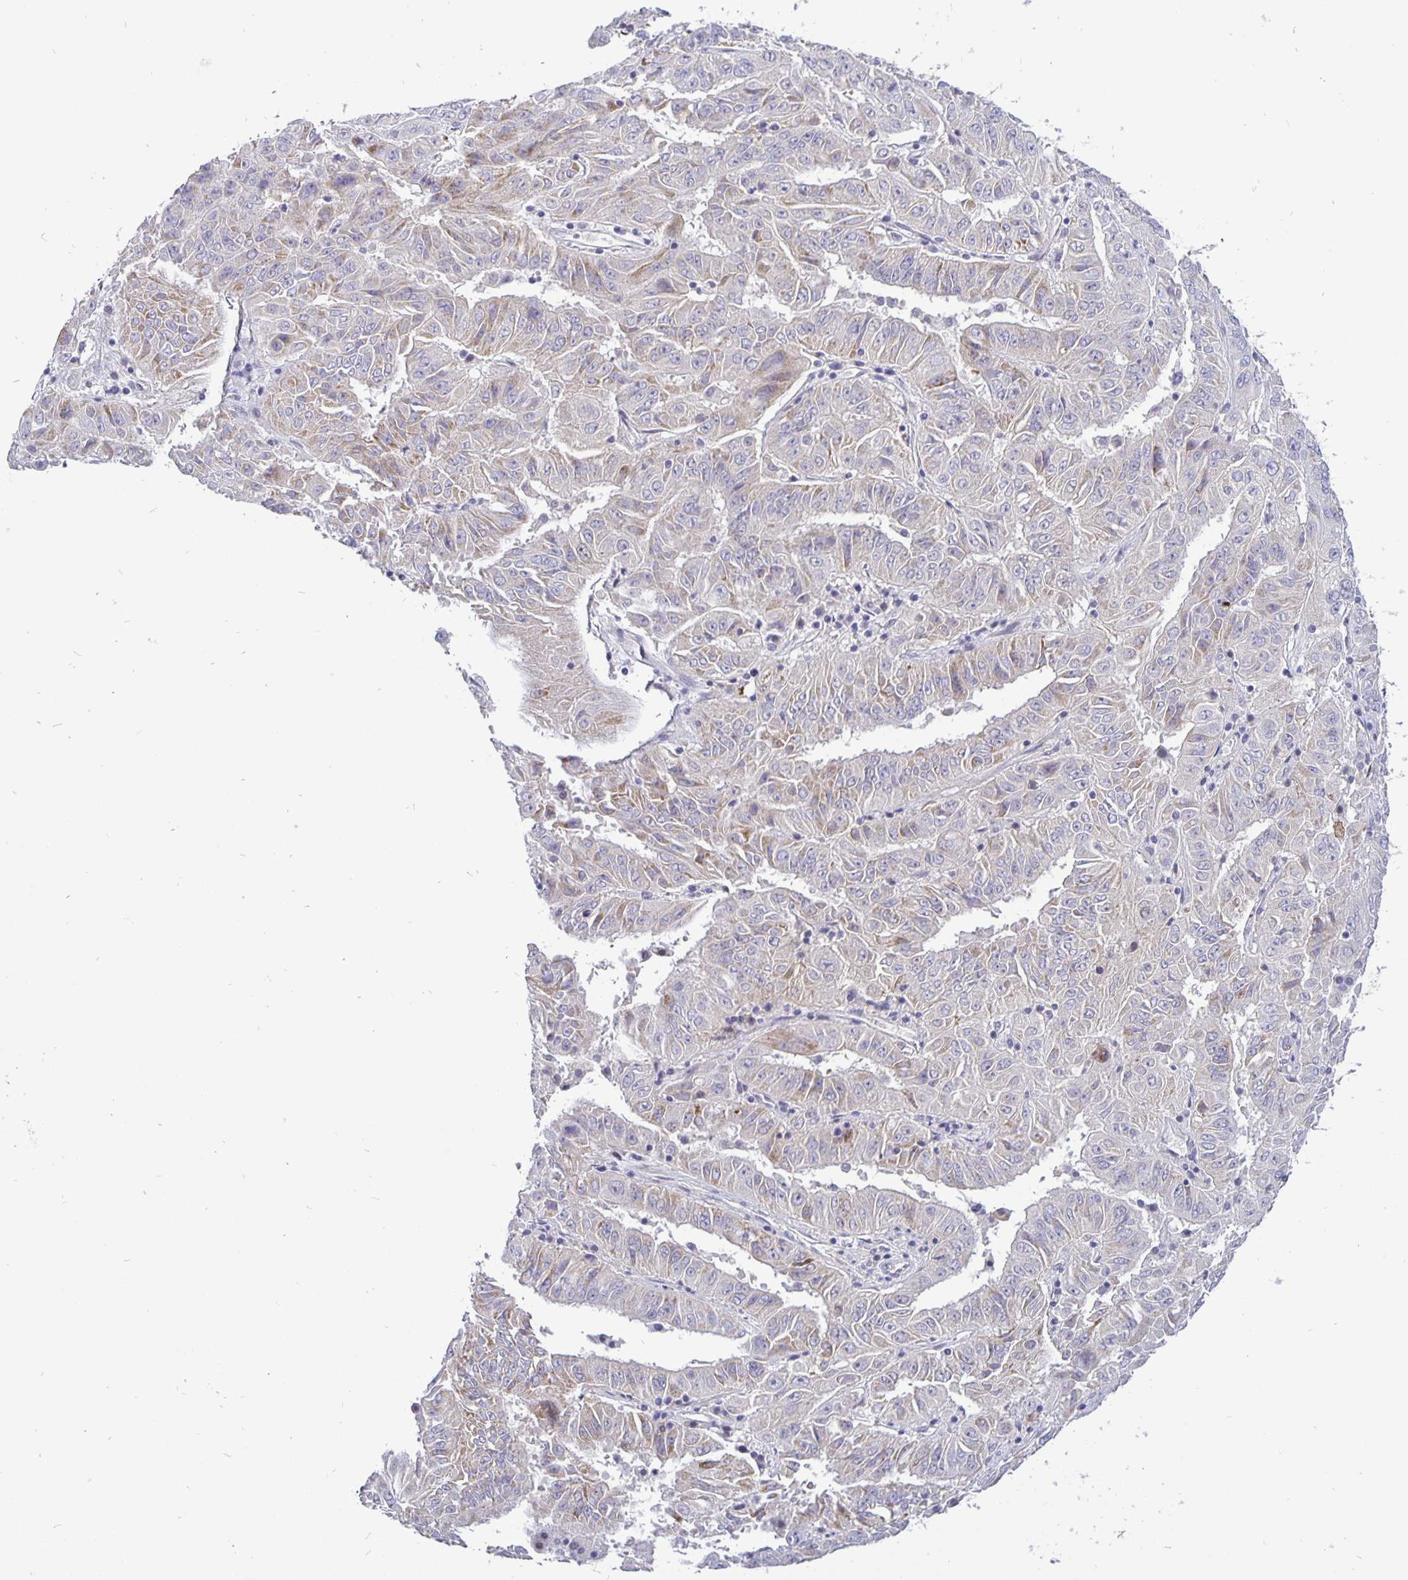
{"staining": {"intensity": "negative", "quantity": "none", "location": "none"}, "tissue": "pancreatic cancer", "cell_type": "Tumor cells", "image_type": "cancer", "snomed": [{"axis": "morphology", "description": "Adenocarcinoma, NOS"}, {"axis": "topography", "description": "Pancreas"}], "caption": "Histopathology image shows no protein expression in tumor cells of adenocarcinoma (pancreatic) tissue.", "gene": "ERBB2", "patient": {"sex": "male", "age": 63}}